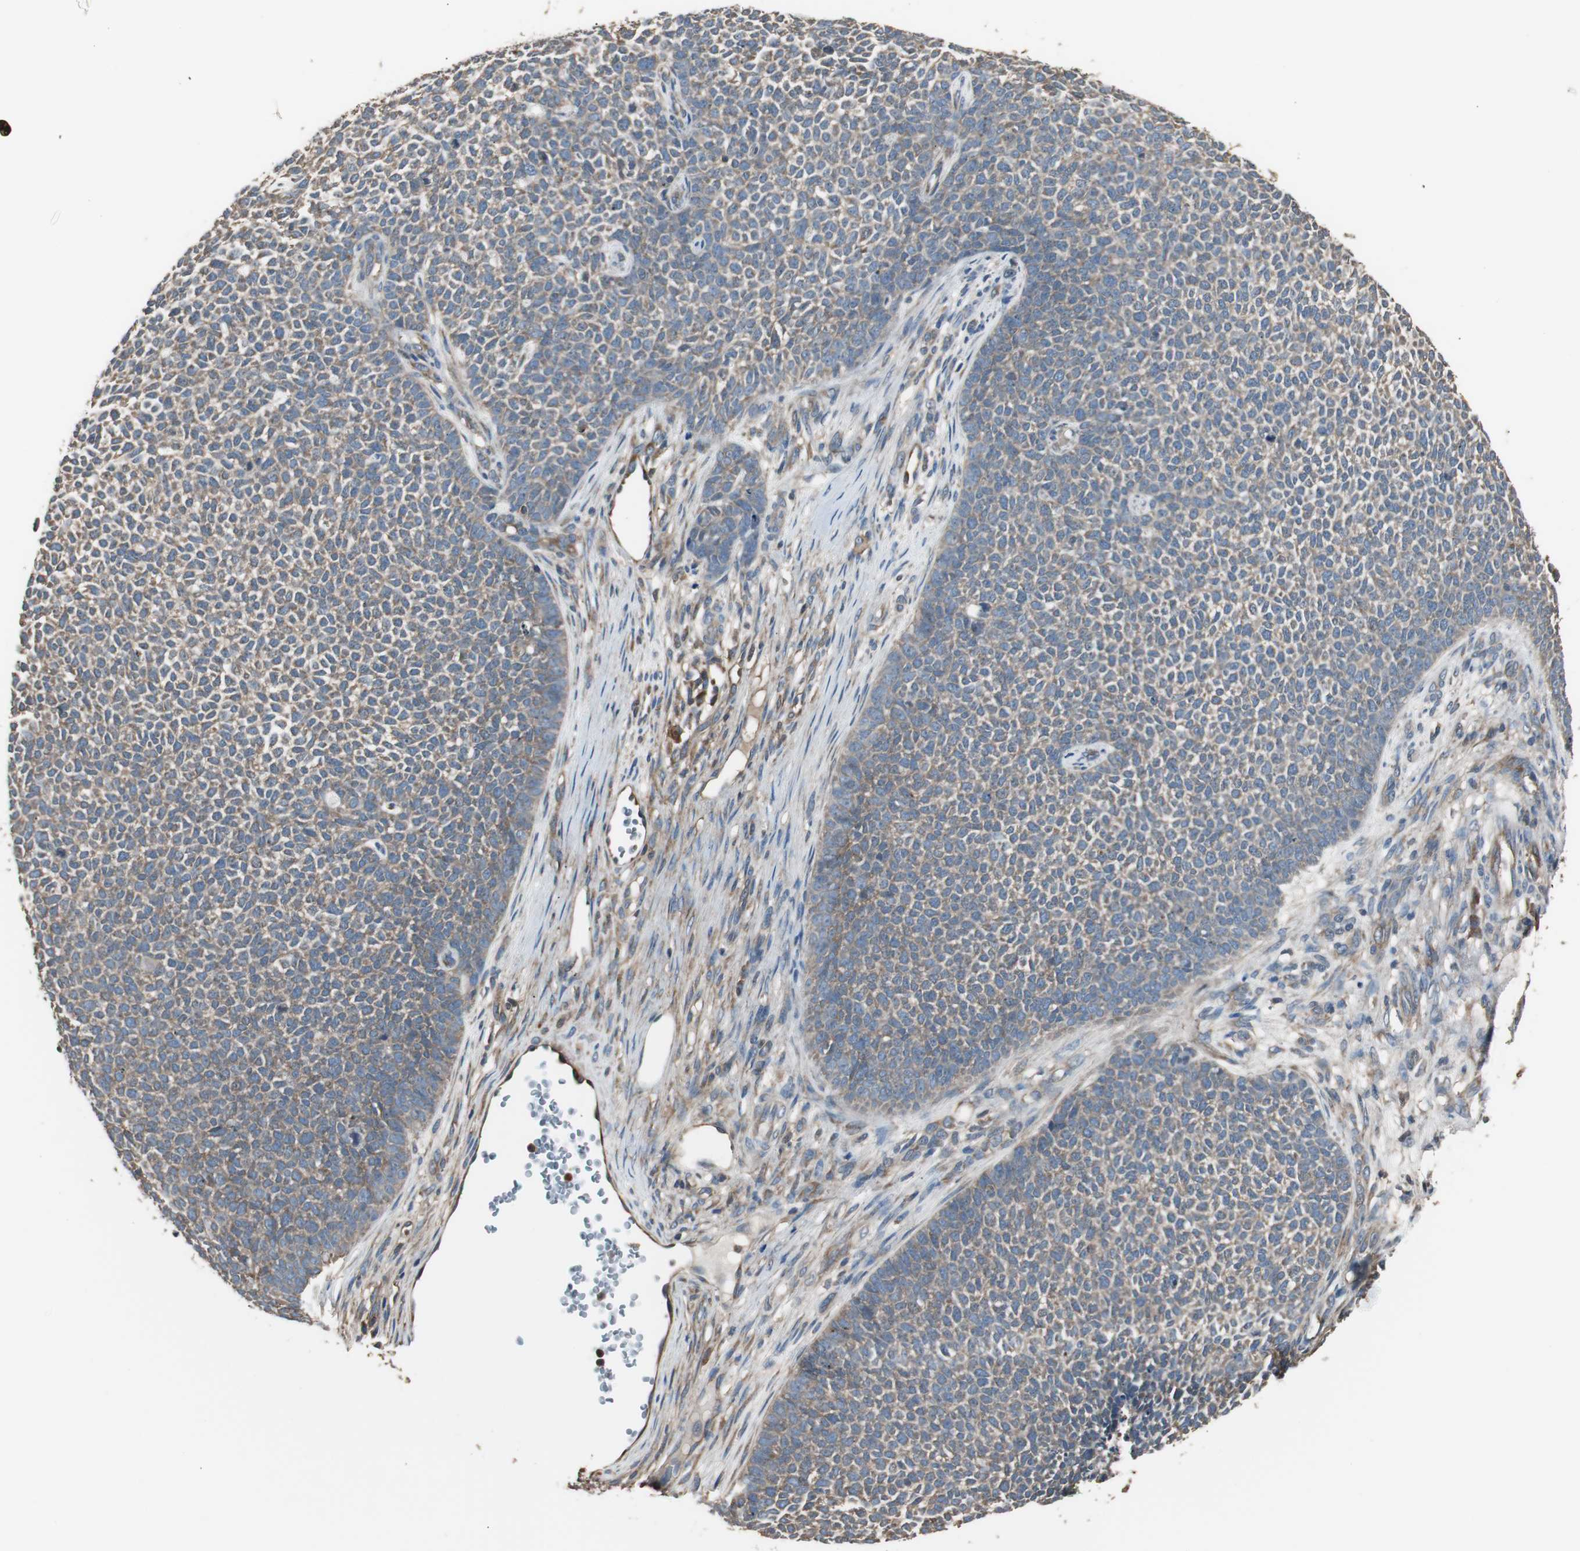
{"staining": {"intensity": "weak", "quantity": ">75%", "location": "cytoplasmic/membranous"}, "tissue": "skin cancer", "cell_type": "Tumor cells", "image_type": "cancer", "snomed": [{"axis": "morphology", "description": "Basal cell carcinoma"}, {"axis": "topography", "description": "Skin"}], "caption": "Immunohistochemical staining of human skin cancer reveals low levels of weak cytoplasmic/membranous protein staining in approximately >75% of tumor cells. The staining was performed using DAB (3,3'-diaminobenzidine) to visualize the protein expression in brown, while the nuclei were stained in blue with hematoxylin (Magnification: 20x).", "gene": "CAPNS1", "patient": {"sex": "female", "age": 84}}